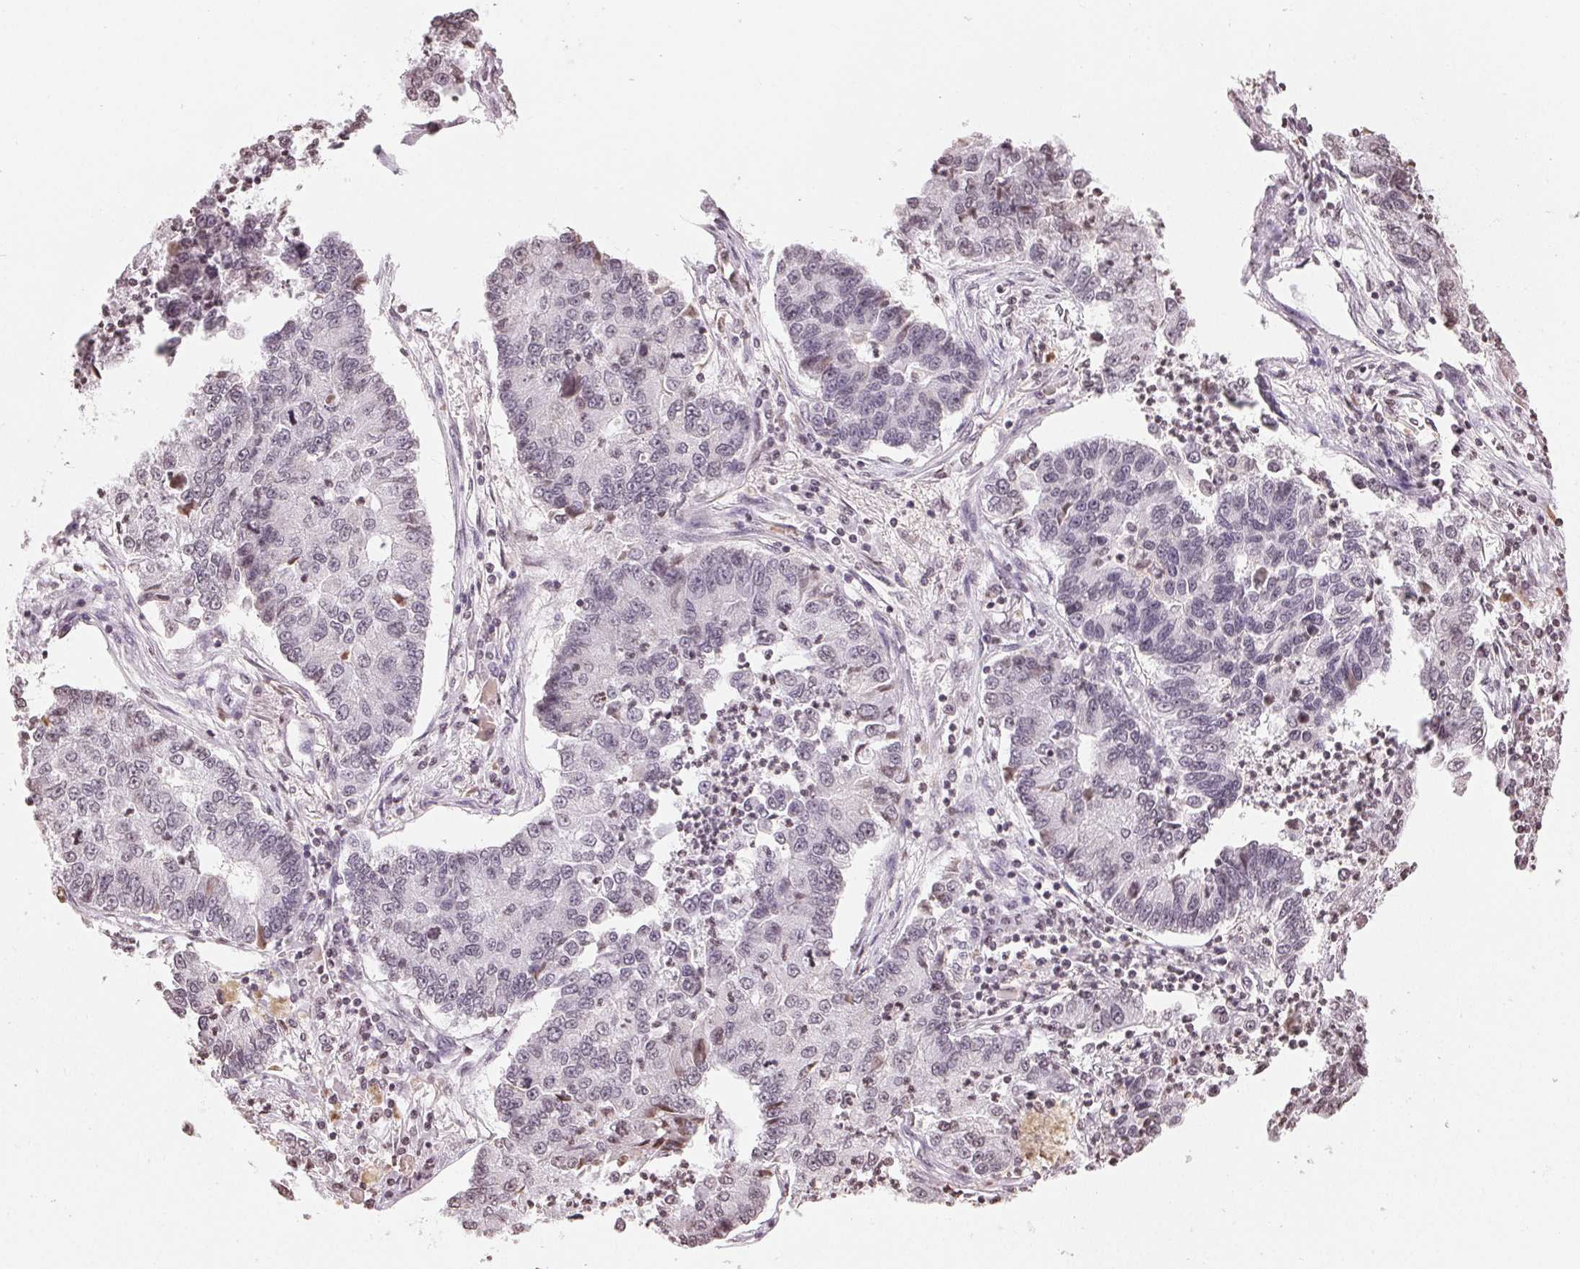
{"staining": {"intensity": "negative", "quantity": "none", "location": "none"}, "tissue": "lung cancer", "cell_type": "Tumor cells", "image_type": "cancer", "snomed": [{"axis": "morphology", "description": "Adenocarcinoma, NOS"}, {"axis": "topography", "description": "Lung"}], "caption": "Lung cancer was stained to show a protein in brown. There is no significant staining in tumor cells.", "gene": "TBP", "patient": {"sex": "female", "age": 57}}